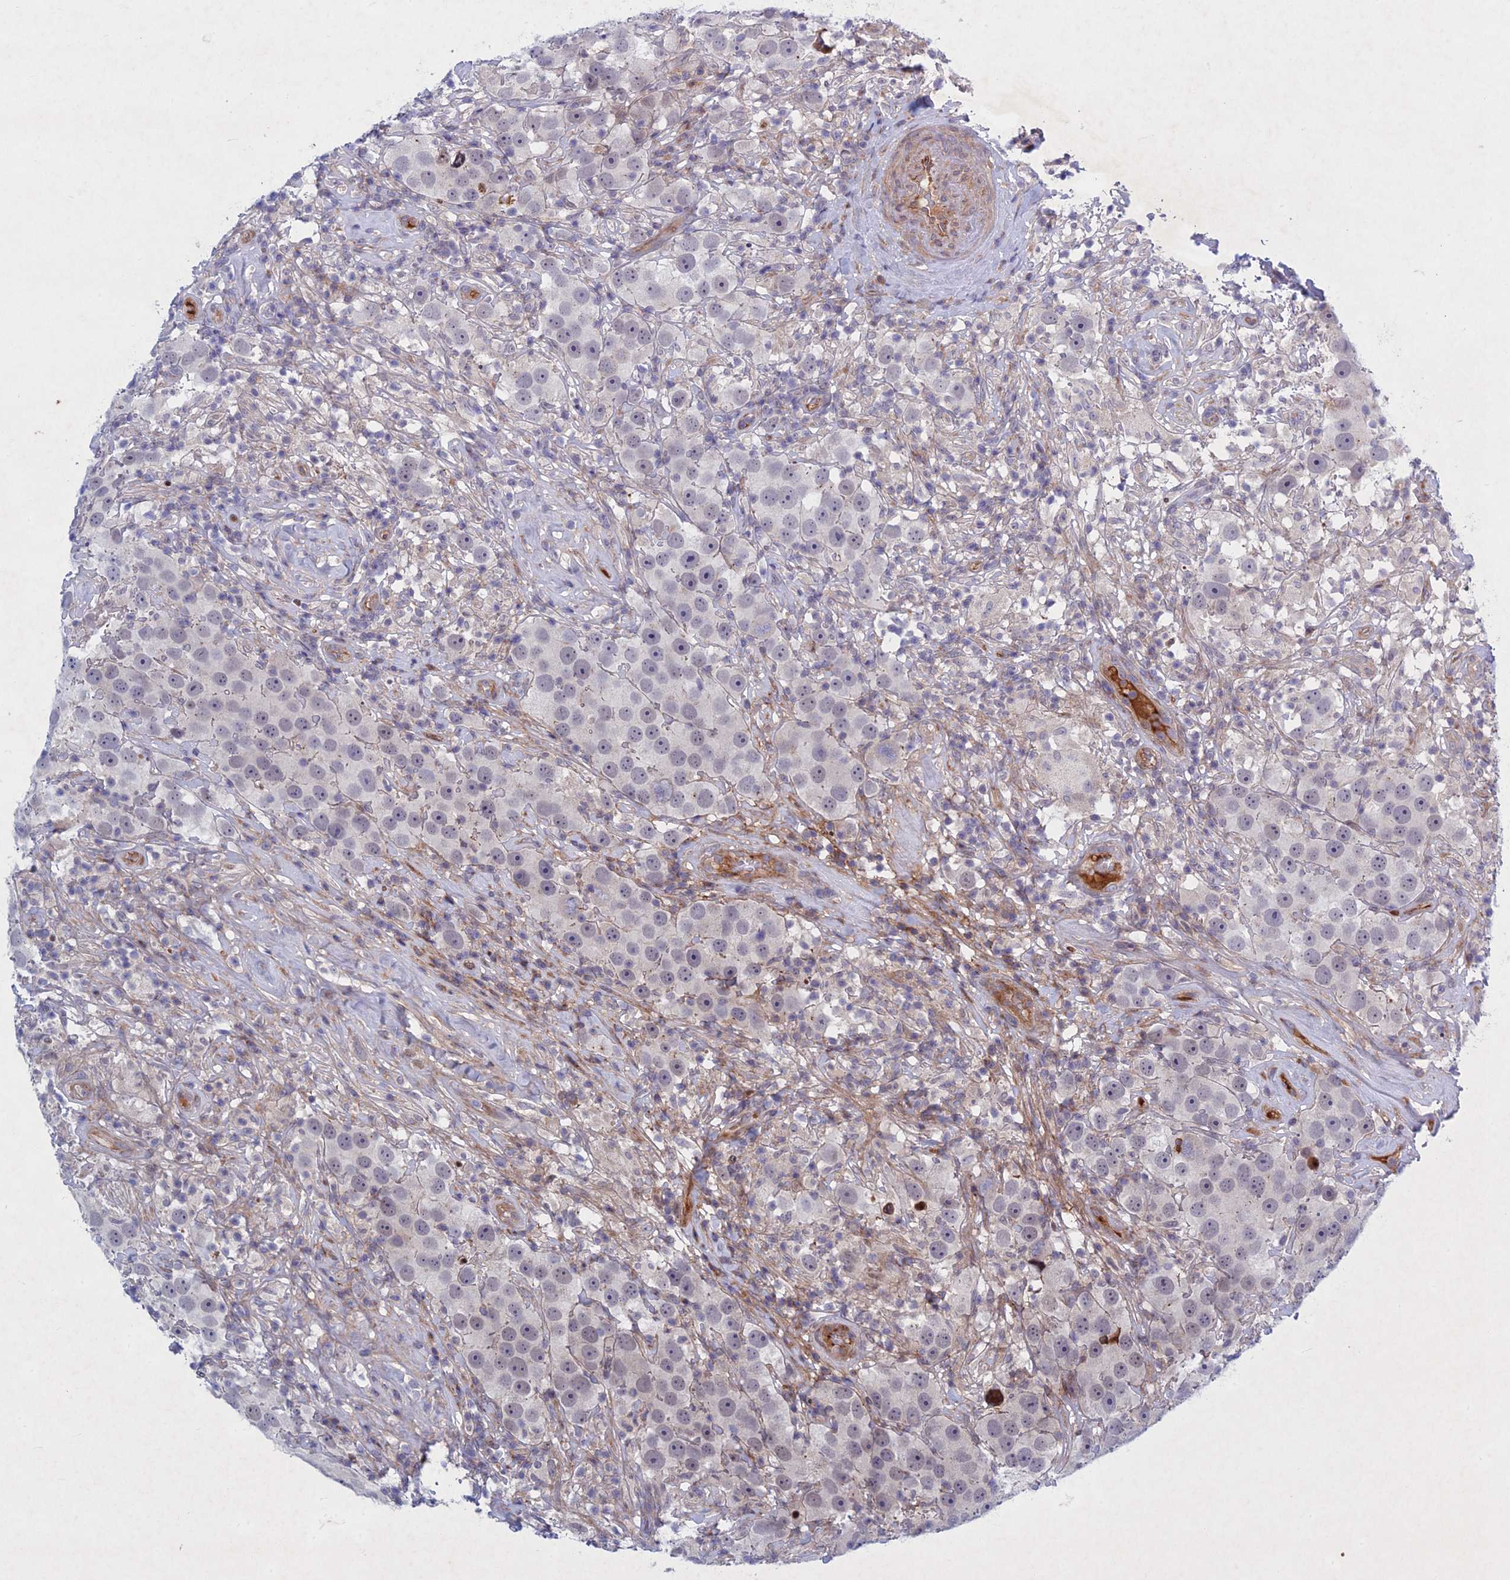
{"staining": {"intensity": "negative", "quantity": "none", "location": "none"}, "tissue": "testis cancer", "cell_type": "Tumor cells", "image_type": "cancer", "snomed": [{"axis": "morphology", "description": "Seminoma, NOS"}, {"axis": "topography", "description": "Testis"}], "caption": "This micrograph is of testis seminoma stained with immunohistochemistry to label a protein in brown with the nuclei are counter-stained blue. There is no positivity in tumor cells.", "gene": "PTHLH", "patient": {"sex": "male", "age": 49}}